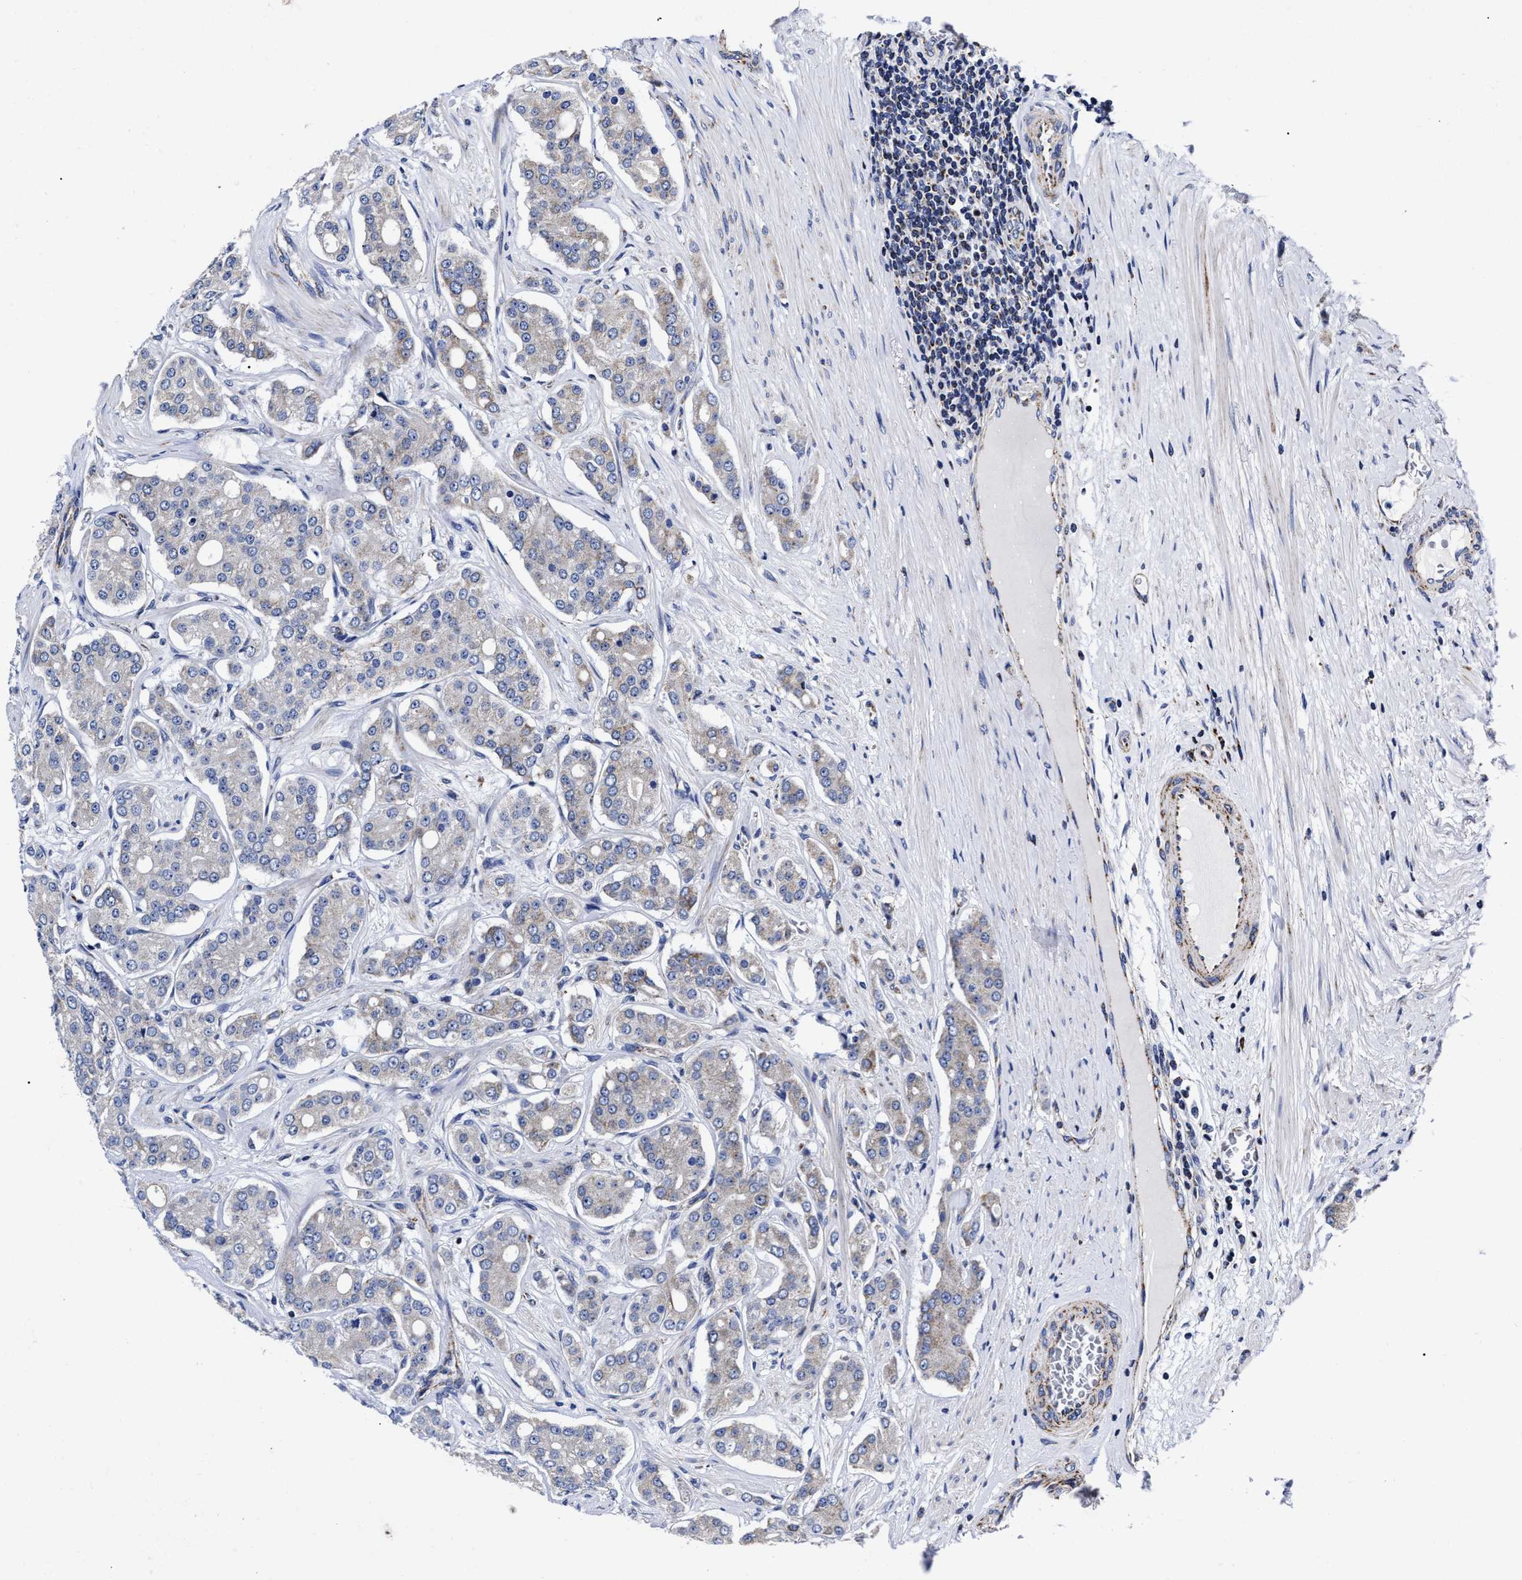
{"staining": {"intensity": "negative", "quantity": "none", "location": "none"}, "tissue": "prostate cancer", "cell_type": "Tumor cells", "image_type": "cancer", "snomed": [{"axis": "morphology", "description": "Adenocarcinoma, High grade"}, {"axis": "topography", "description": "Prostate"}], "caption": "High magnification brightfield microscopy of prostate adenocarcinoma (high-grade) stained with DAB (3,3'-diaminobenzidine) (brown) and counterstained with hematoxylin (blue): tumor cells show no significant positivity.", "gene": "HINT2", "patient": {"sex": "male", "age": 71}}